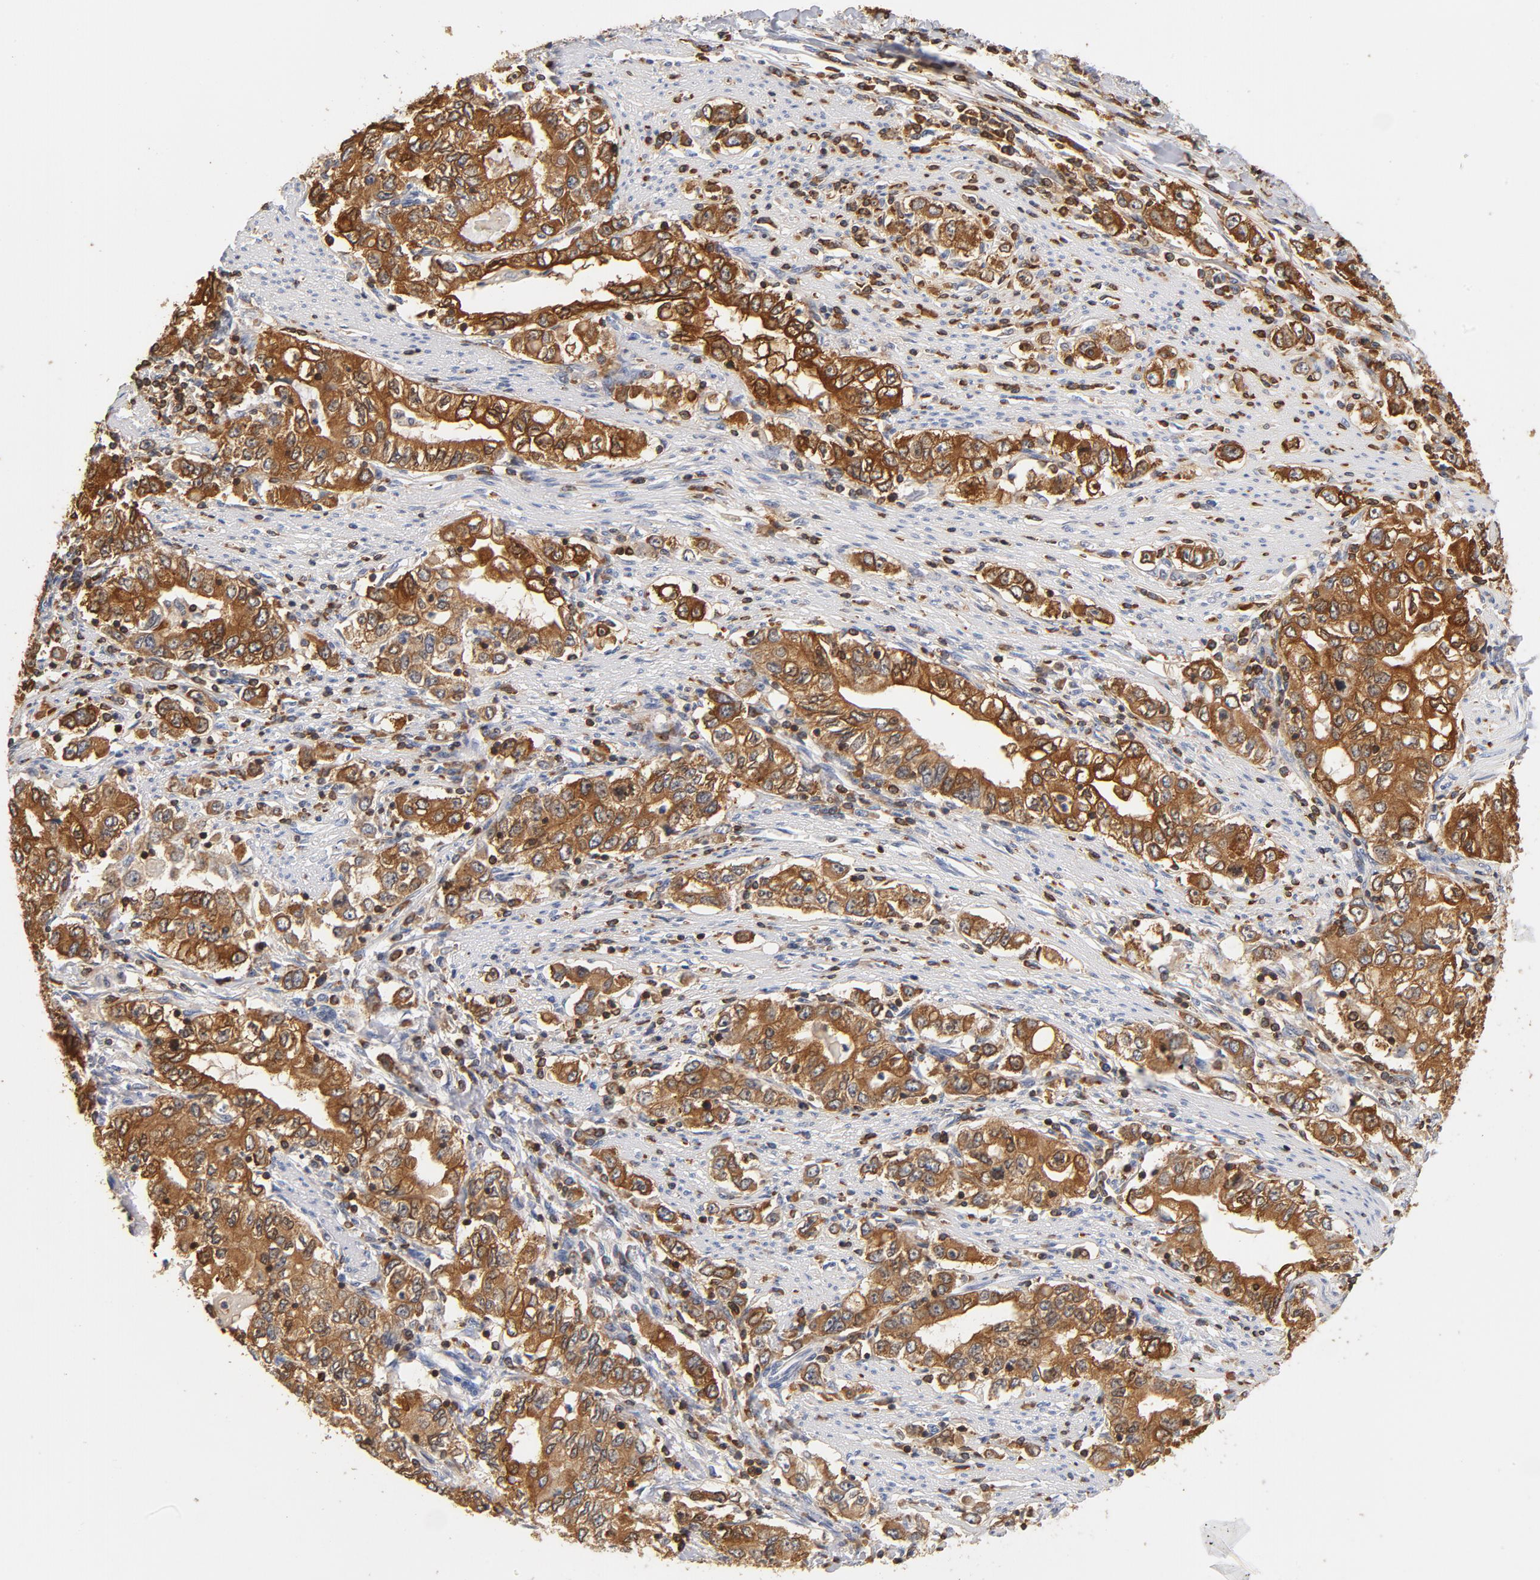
{"staining": {"intensity": "strong", "quantity": ">75%", "location": "cytoplasmic/membranous"}, "tissue": "stomach cancer", "cell_type": "Tumor cells", "image_type": "cancer", "snomed": [{"axis": "morphology", "description": "Adenocarcinoma, NOS"}, {"axis": "topography", "description": "Stomach, lower"}], "caption": "Strong cytoplasmic/membranous expression is identified in approximately >75% of tumor cells in stomach adenocarcinoma.", "gene": "EZR", "patient": {"sex": "female", "age": 72}}